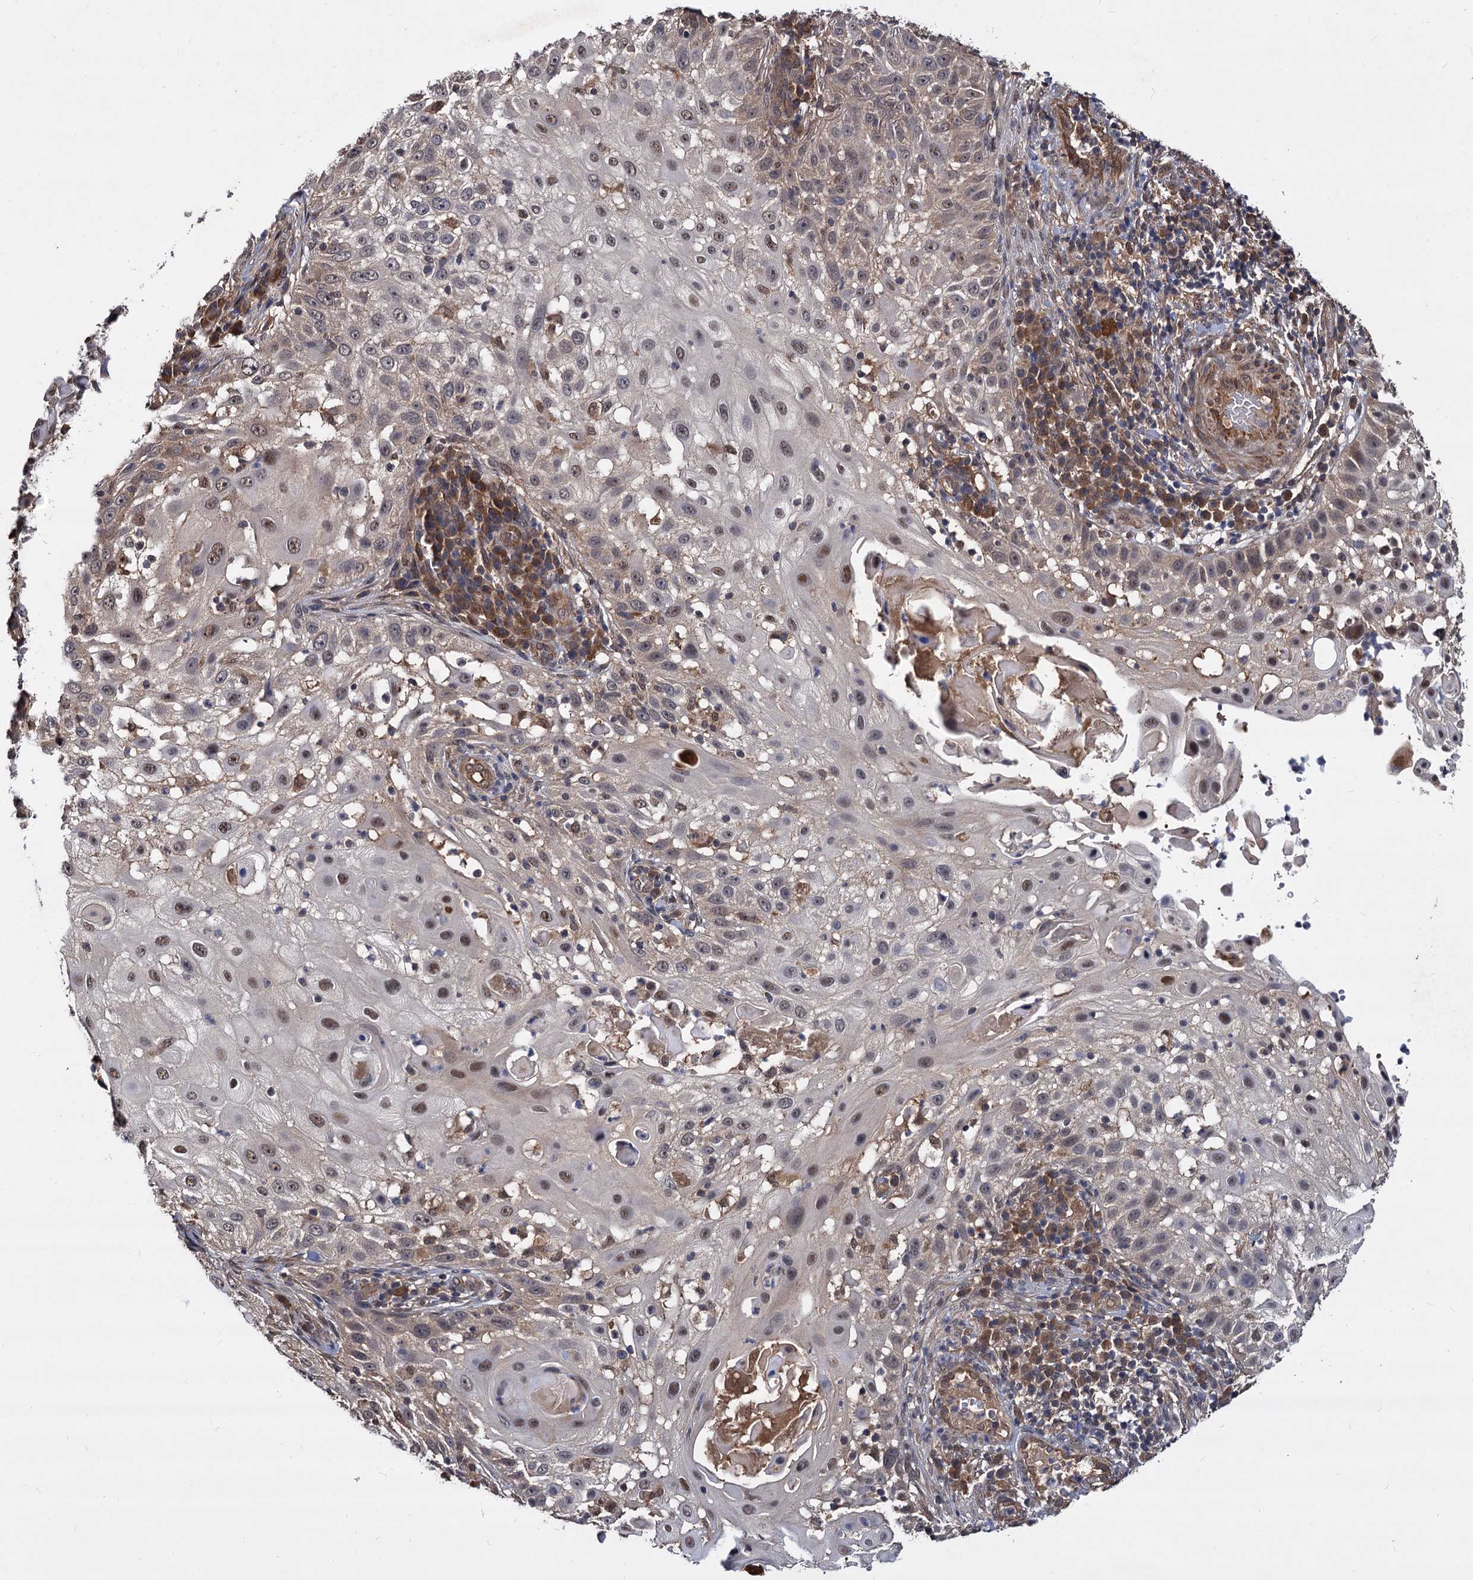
{"staining": {"intensity": "moderate", "quantity": "25%-75%", "location": "nuclear"}, "tissue": "skin cancer", "cell_type": "Tumor cells", "image_type": "cancer", "snomed": [{"axis": "morphology", "description": "Squamous cell carcinoma, NOS"}, {"axis": "topography", "description": "Skin"}], "caption": "DAB immunohistochemical staining of human skin cancer exhibits moderate nuclear protein staining in about 25%-75% of tumor cells. The staining was performed using DAB (3,3'-diaminobenzidine), with brown indicating positive protein expression. Nuclei are stained blue with hematoxylin.", "gene": "PSMD4", "patient": {"sex": "female", "age": 44}}